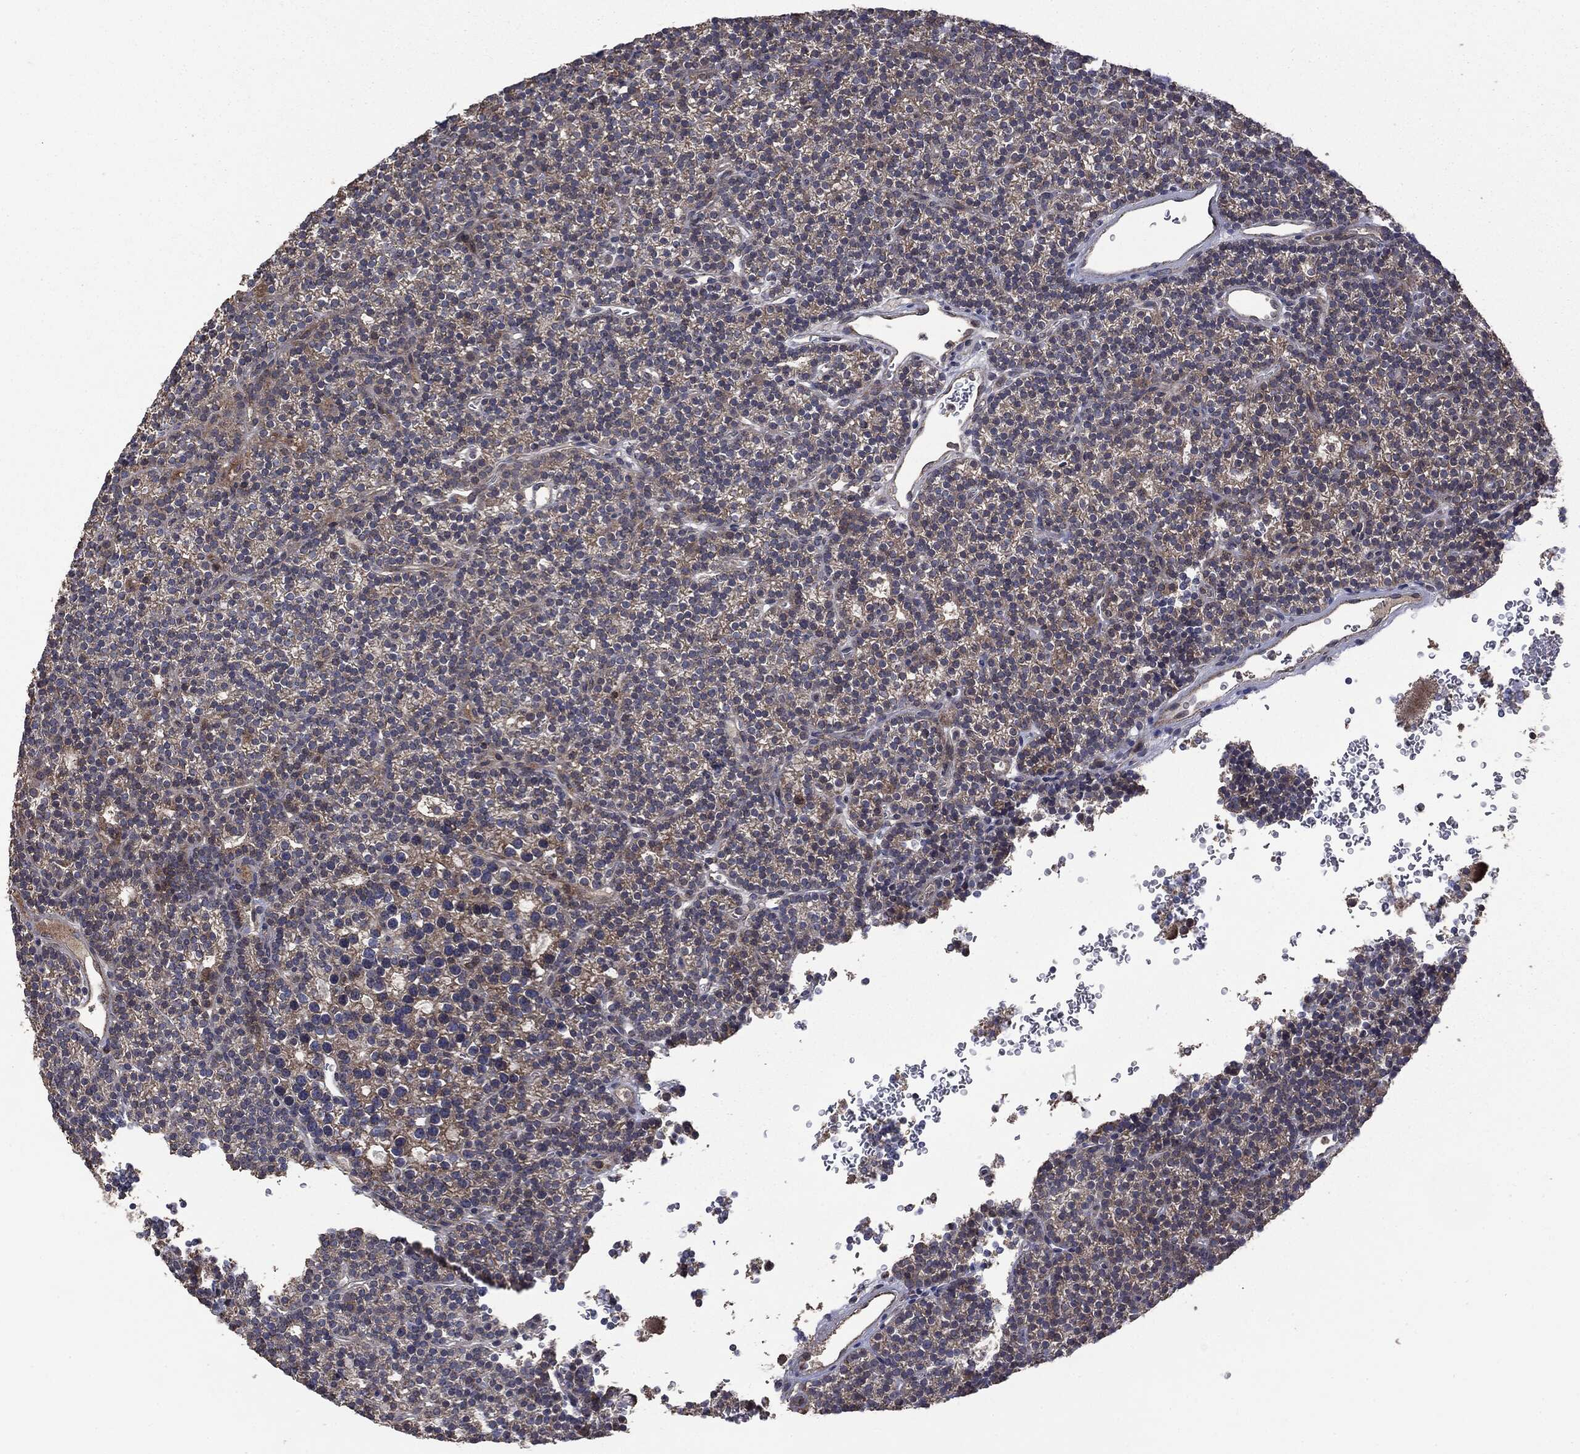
{"staining": {"intensity": "weak", "quantity": "25%-75%", "location": "cytoplasmic/membranous"}, "tissue": "parathyroid gland", "cell_type": "Glandular cells", "image_type": "normal", "snomed": [{"axis": "morphology", "description": "Normal tissue, NOS"}, {"axis": "topography", "description": "Parathyroid gland"}], "caption": "Human parathyroid gland stained for a protein (brown) shows weak cytoplasmic/membranous positive positivity in about 25%-75% of glandular cells.", "gene": "MTOR", "patient": {"sex": "female", "age": 42}}